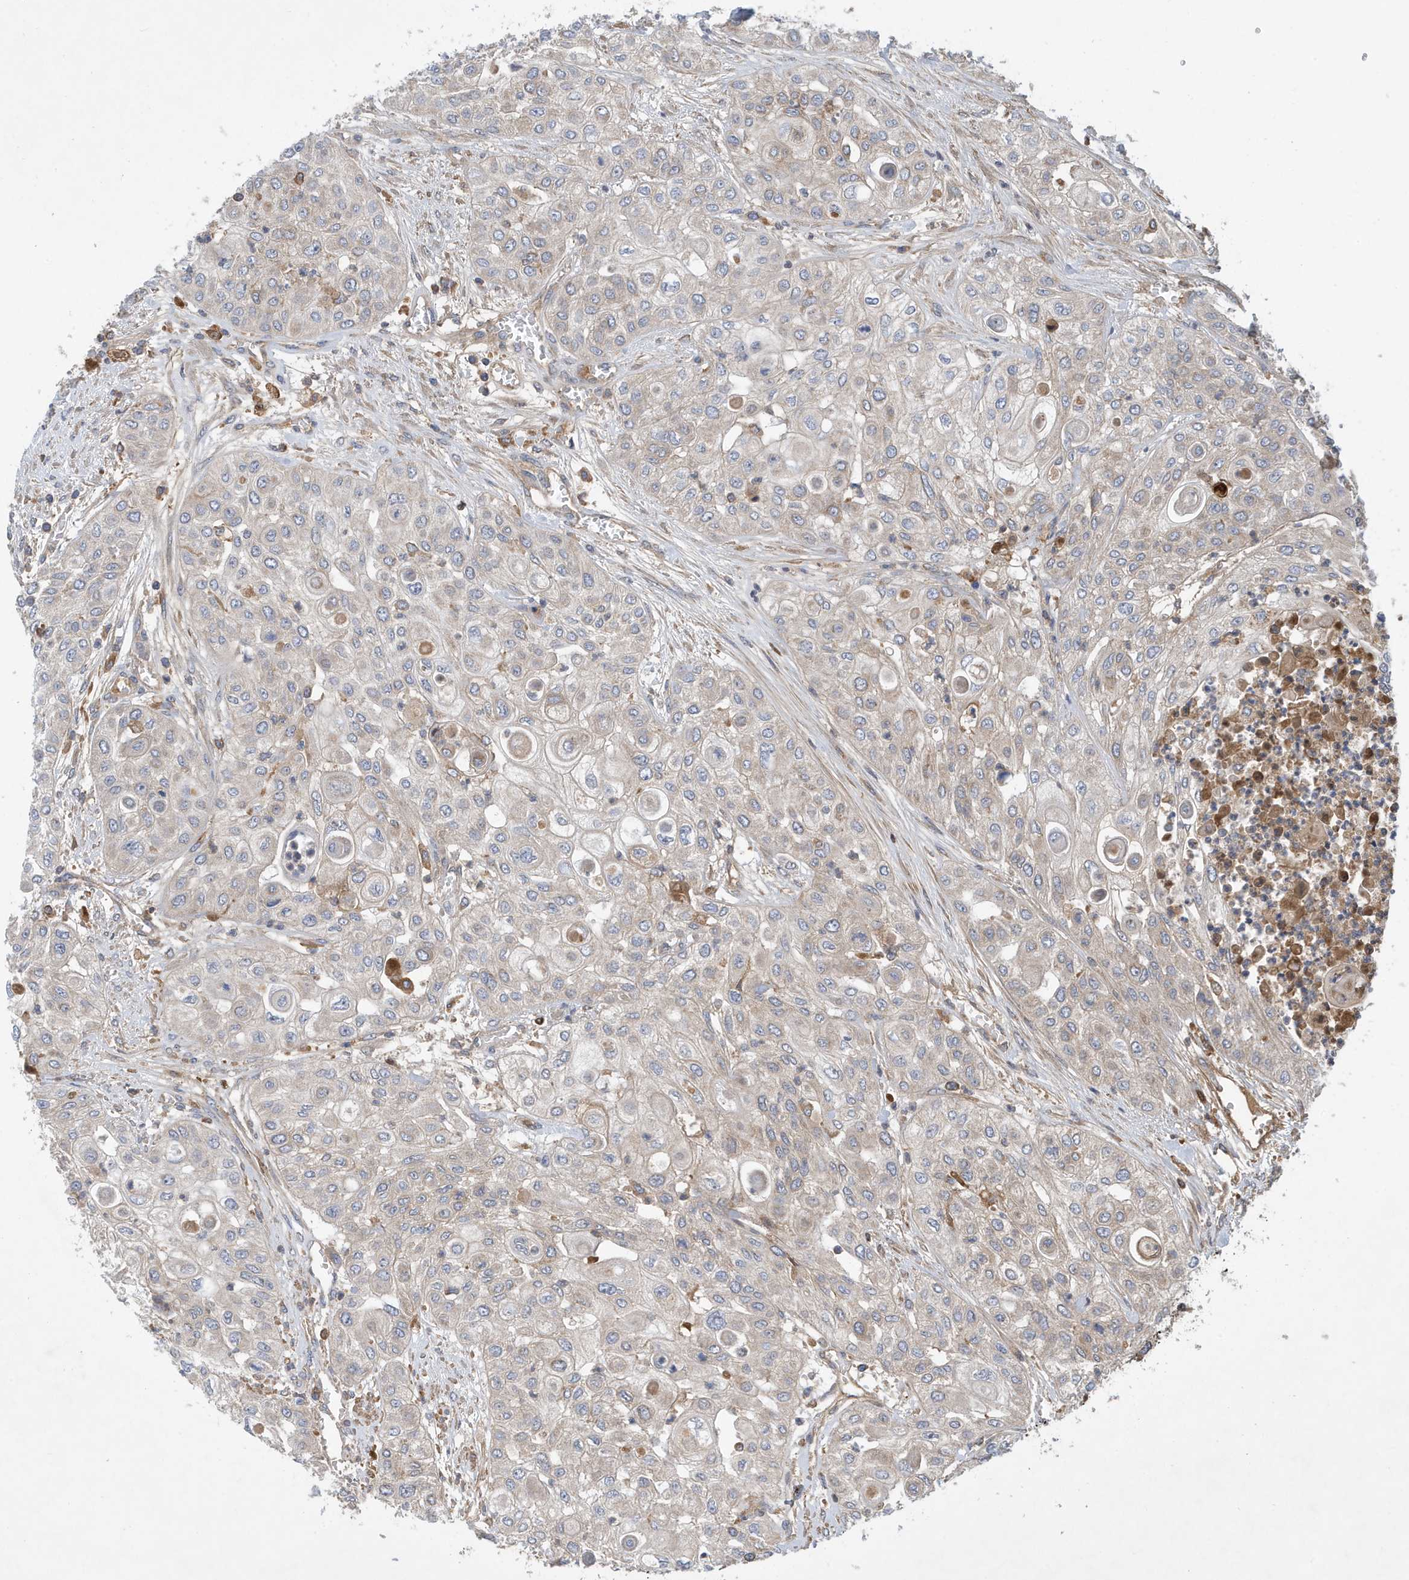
{"staining": {"intensity": "weak", "quantity": "25%-75%", "location": "cytoplasmic/membranous"}, "tissue": "urothelial cancer", "cell_type": "Tumor cells", "image_type": "cancer", "snomed": [{"axis": "morphology", "description": "Urothelial carcinoma, High grade"}, {"axis": "topography", "description": "Urinary bladder"}], "caption": "Brown immunohistochemical staining in human urothelial cancer exhibits weak cytoplasmic/membranous expression in about 25%-75% of tumor cells.", "gene": "STK19", "patient": {"sex": "female", "age": 79}}